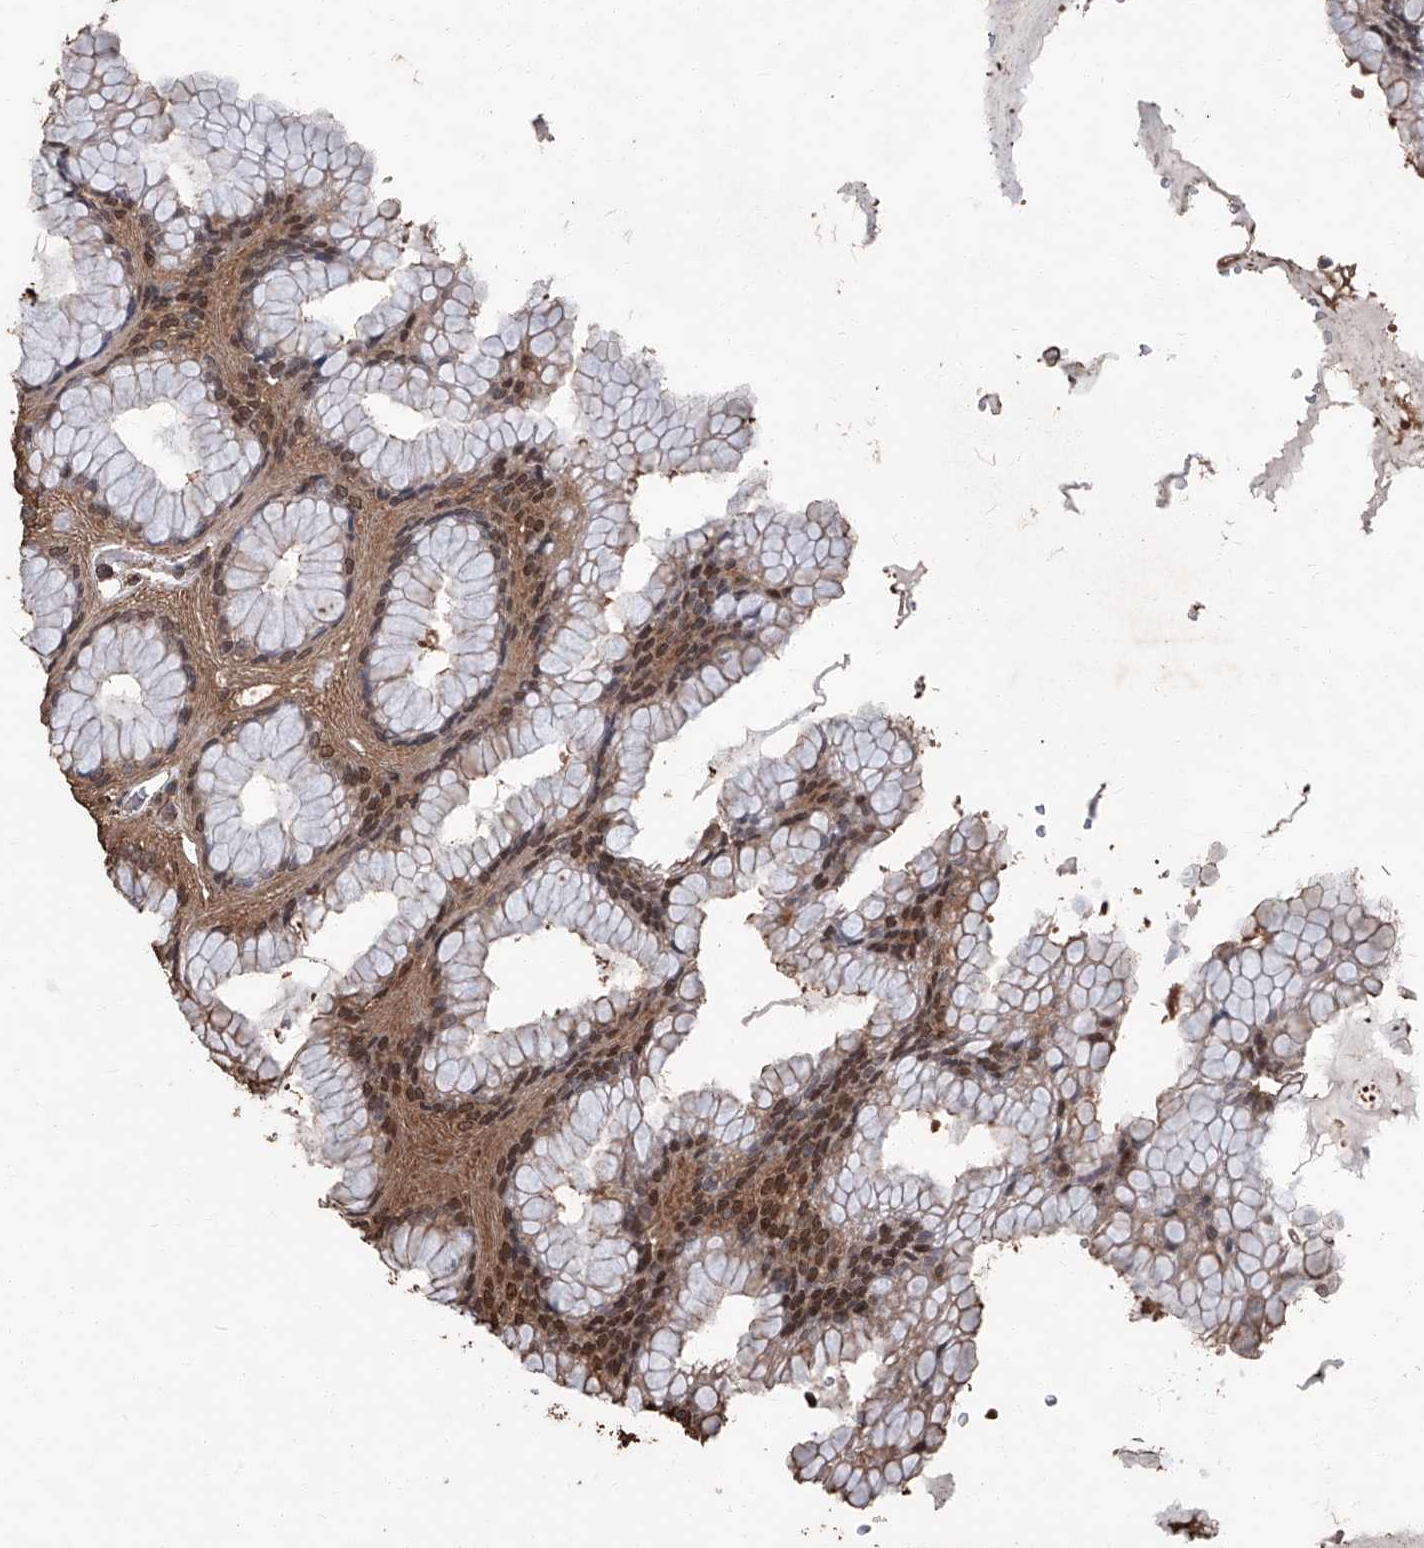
{"staining": {"intensity": "moderate", "quantity": ">75%", "location": "cytoplasmic/membranous,nuclear"}, "tissue": "stomach", "cell_type": "Glandular cells", "image_type": "normal", "snomed": [{"axis": "morphology", "description": "Normal tissue, NOS"}, {"axis": "topography", "description": "Stomach, lower"}], "caption": "A brown stain labels moderate cytoplasmic/membranous,nuclear positivity of a protein in glandular cells of normal human stomach. Using DAB (brown) and hematoxylin (blue) stains, captured at high magnification using brightfield microscopy.", "gene": "STARD7", "patient": {"sex": "female", "age": 56}}